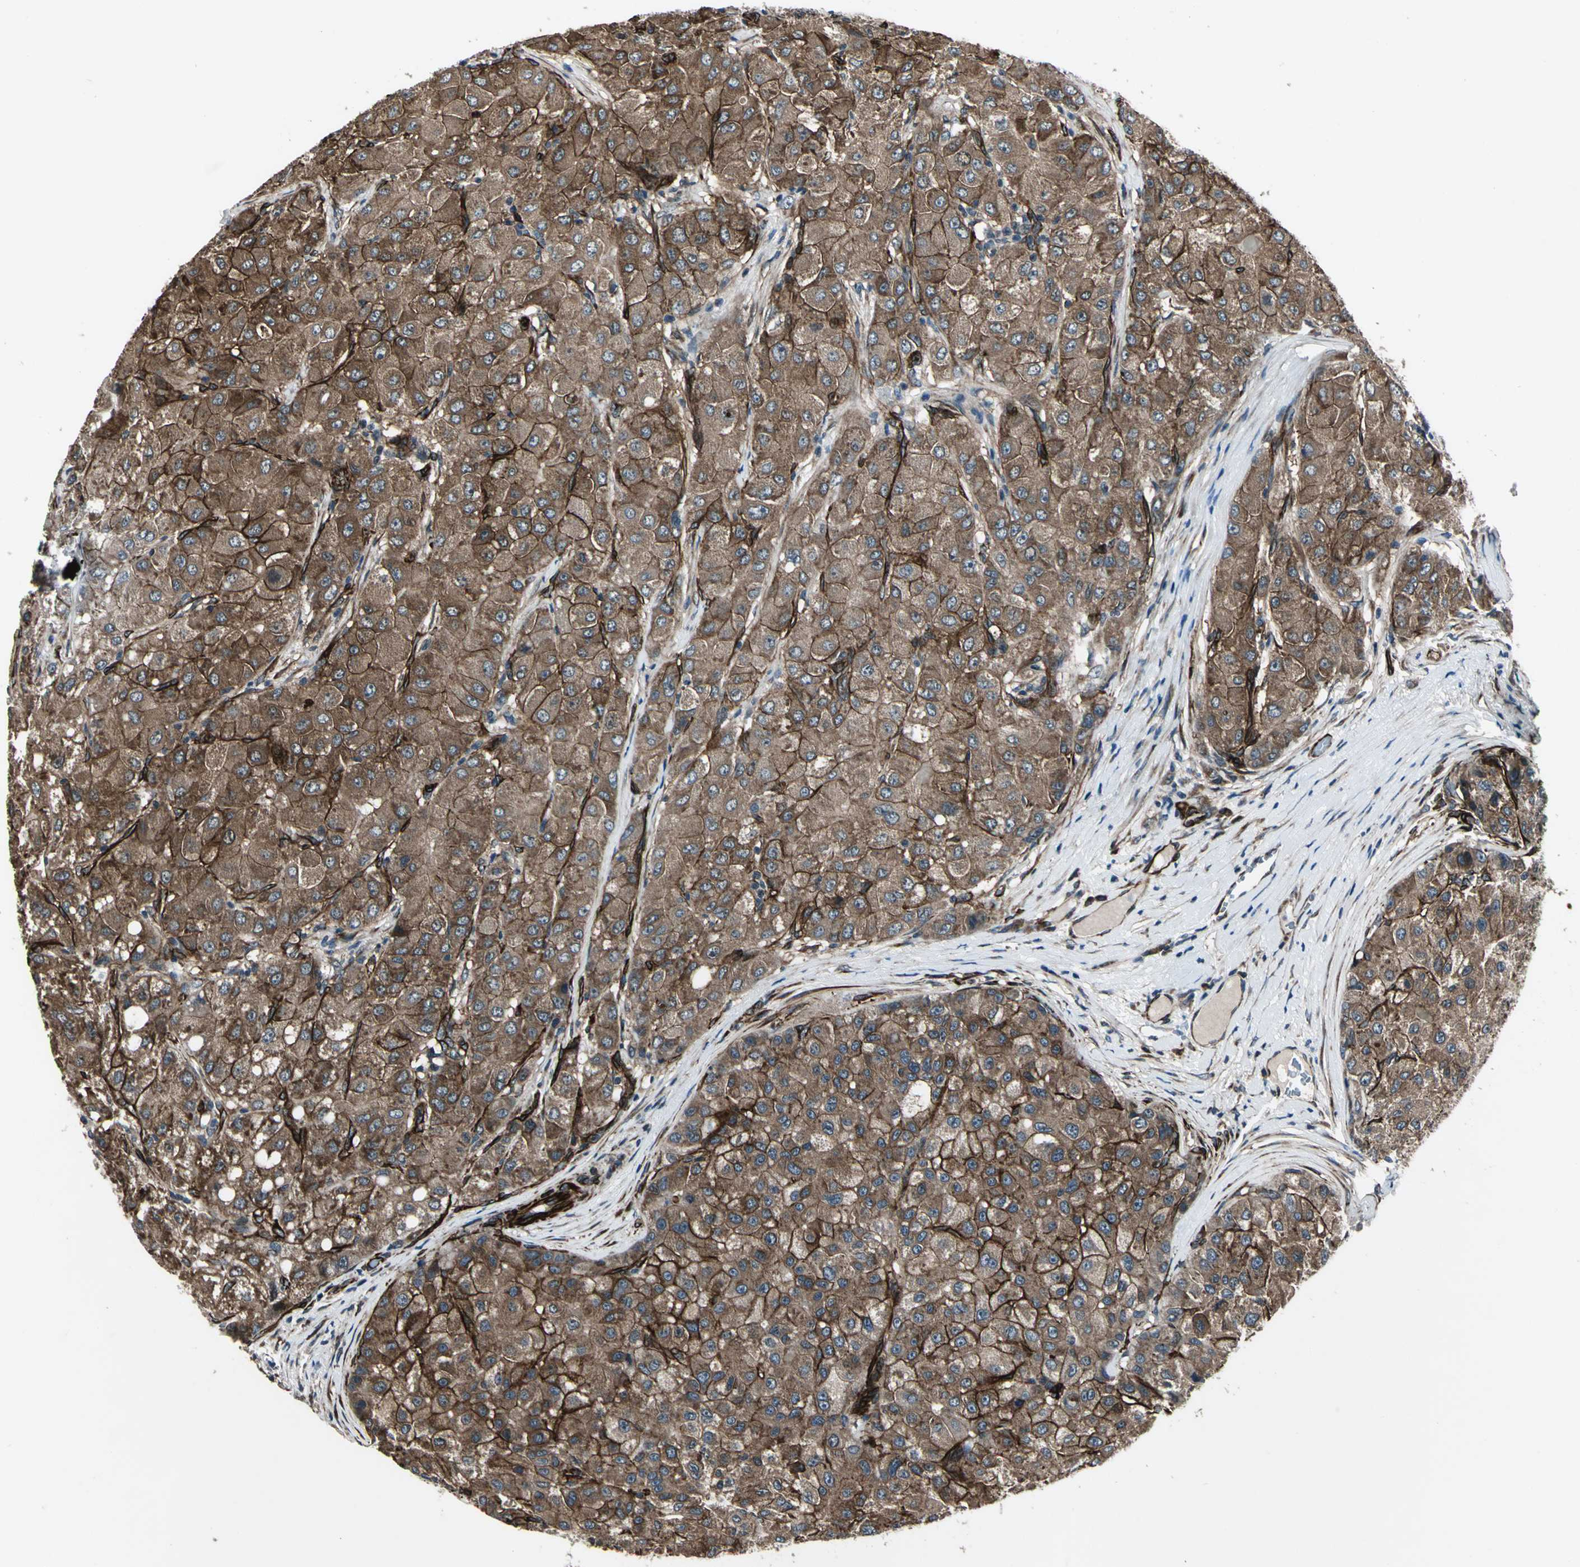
{"staining": {"intensity": "strong", "quantity": ">75%", "location": "cytoplasmic/membranous"}, "tissue": "liver cancer", "cell_type": "Tumor cells", "image_type": "cancer", "snomed": [{"axis": "morphology", "description": "Carcinoma, Hepatocellular, NOS"}, {"axis": "topography", "description": "Liver"}], "caption": "Liver cancer was stained to show a protein in brown. There is high levels of strong cytoplasmic/membranous expression in approximately >75% of tumor cells. Using DAB (3,3'-diaminobenzidine) (brown) and hematoxylin (blue) stains, captured at high magnification using brightfield microscopy.", "gene": "EXD2", "patient": {"sex": "male", "age": 80}}